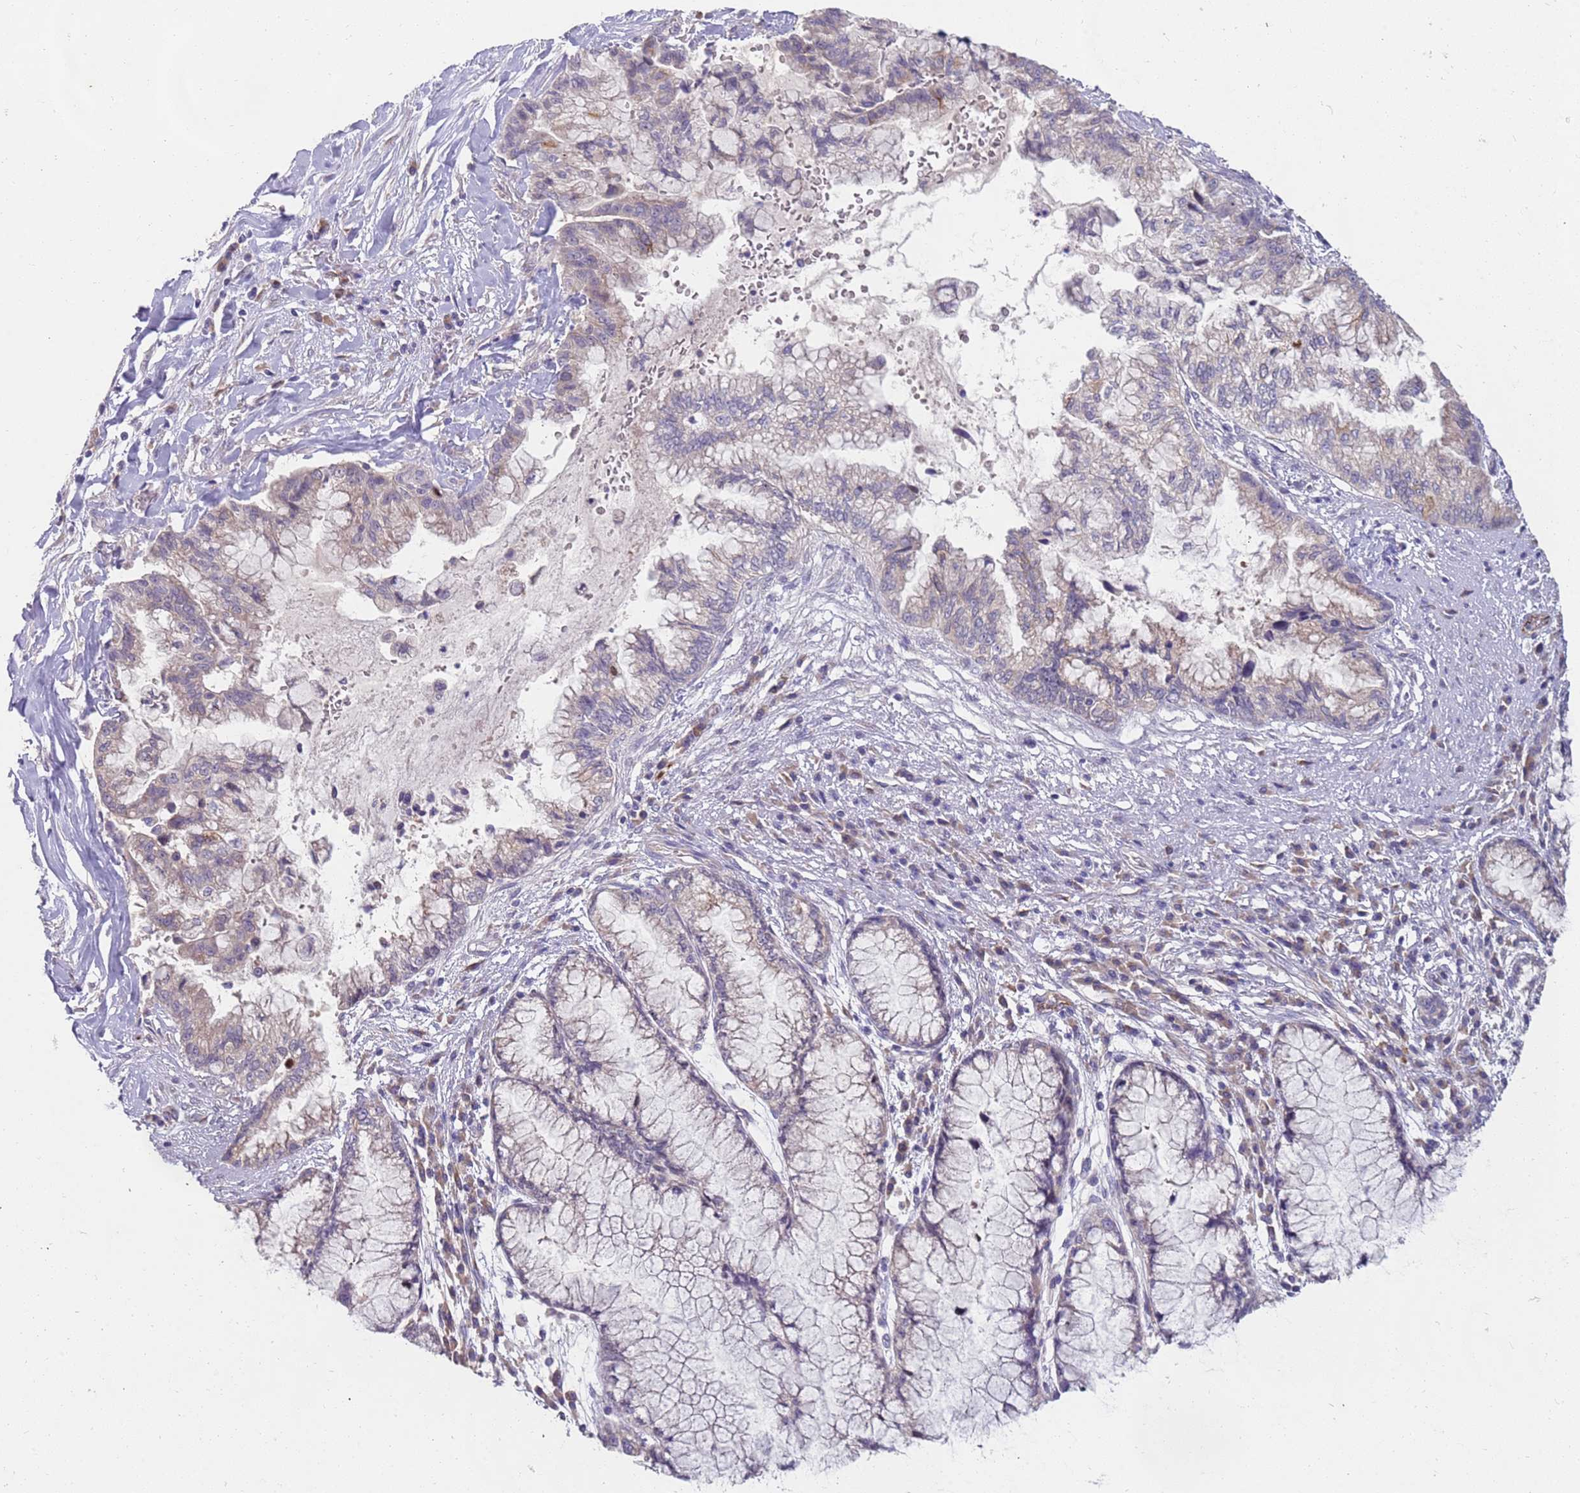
{"staining": {"intensity": "negative", "quantity": "none", "location": "none"}, "tissue": "pancreatic cancer", "cell_type": "Tumor cells", "image_type": "cancer", "snomed": [{"axis": "morphology", "description": "Adenocarcinoma, NOS"}, {"axis": "topography", "description": "Pancreas"}], "caption": "Pancreatic cancer was stained to show a protein in brown. There is no significant staining in tumor cells.", "gene": "NMUR2", "patient": {"sex": "male", "age": 73}}